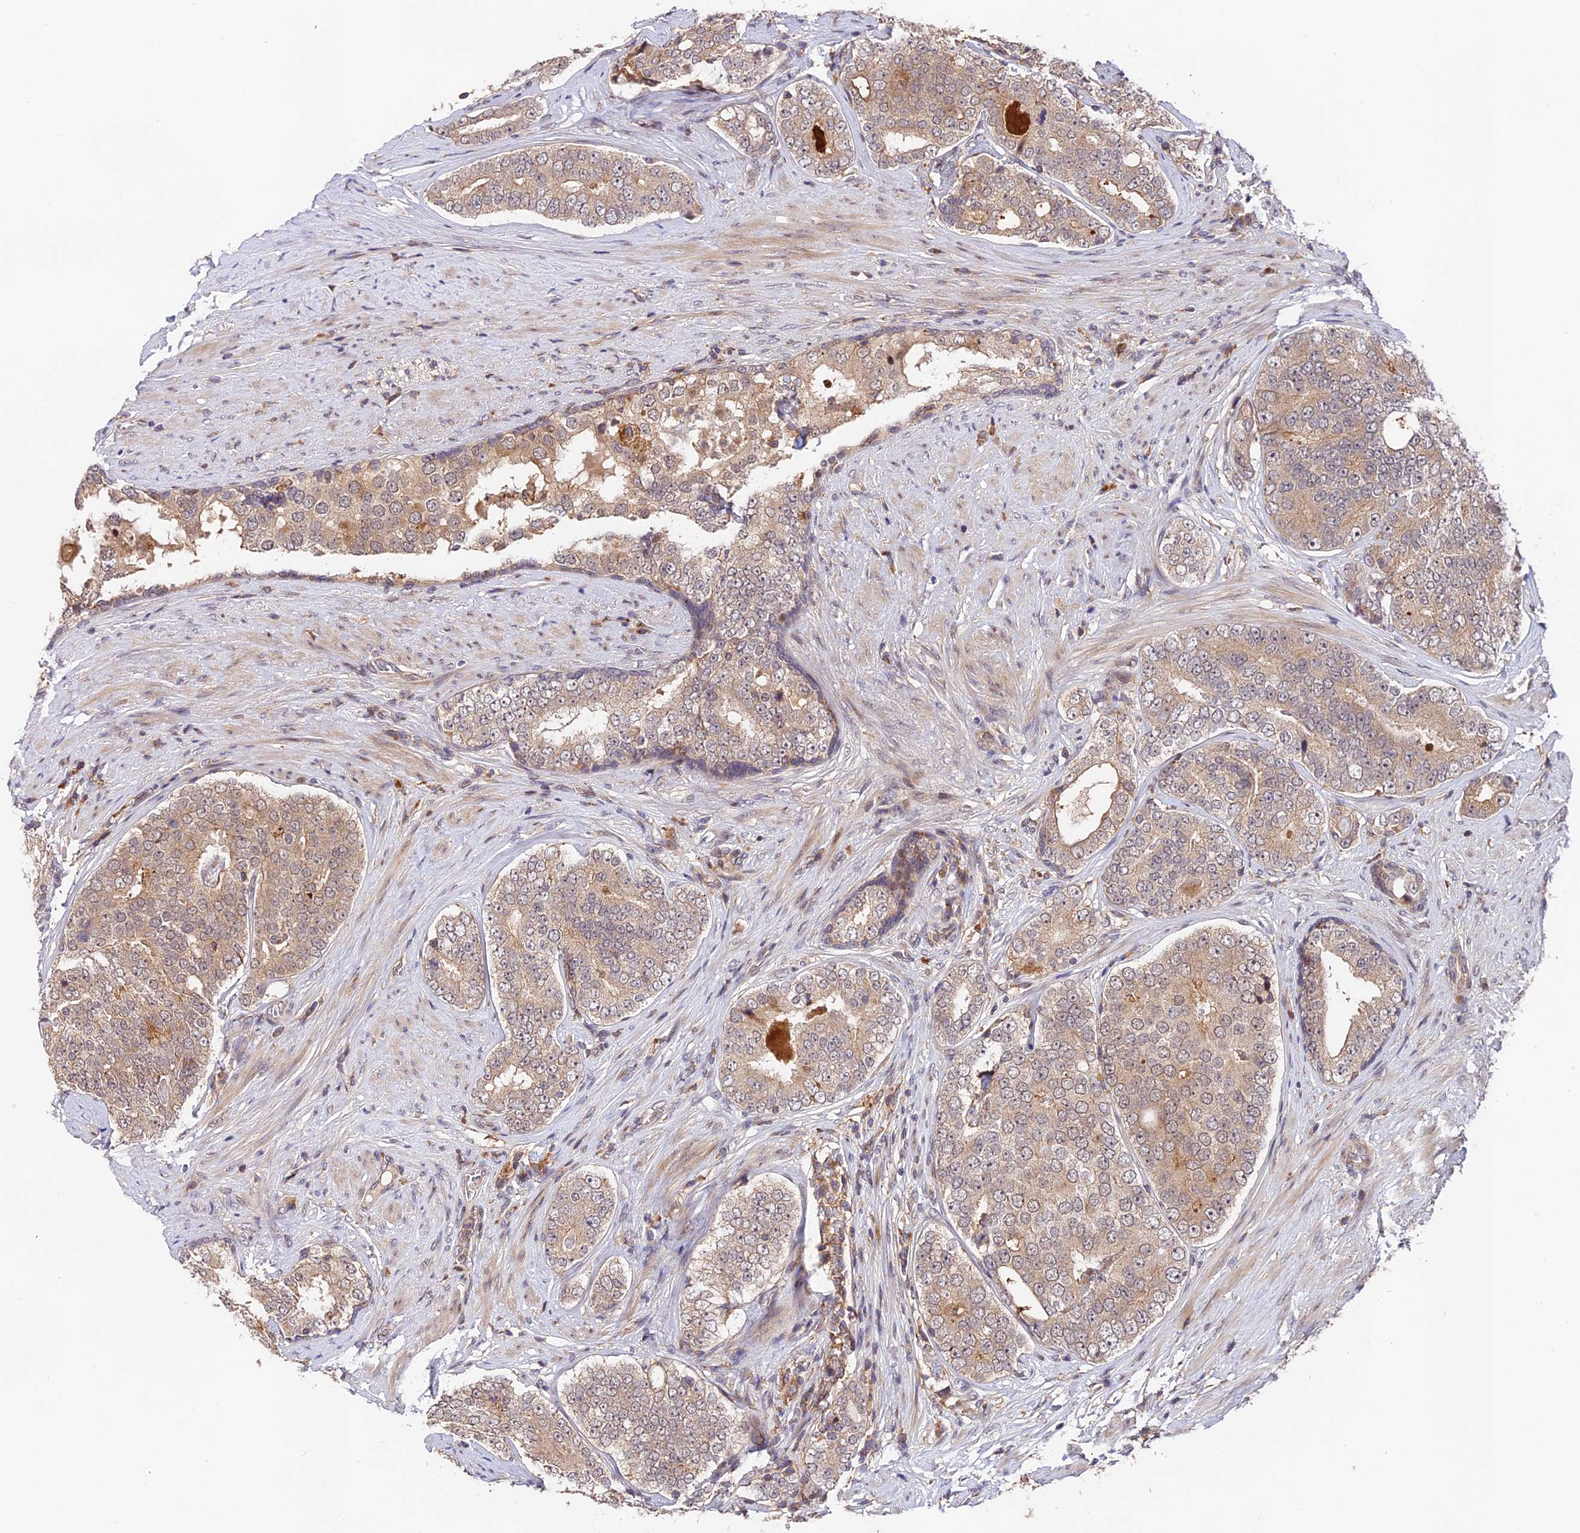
{"staining": {"intensity": "weak", "quantity": ">75%", "location": "cytoplasmic/membranous"}, "tissue": "prostate cancer", "cell_type": "Tumor cells", "image_type": "cancer", "snomed": [{"axis": "morphology", "description": "Adenocarcinoma, High grade"}, {"axis": "topography", "description": "Prostate"}], "caption": "Brown immunohistochemical staining in human prostate high-grade adenocarcinoma shows weak cytoplasmic/membranous expression in approximately >75% of tumor cells. (IHC, brightfield microscopy, high magnification).", "gene": "CACNA1H", "patient": {"sex": "male", "age": 56}}